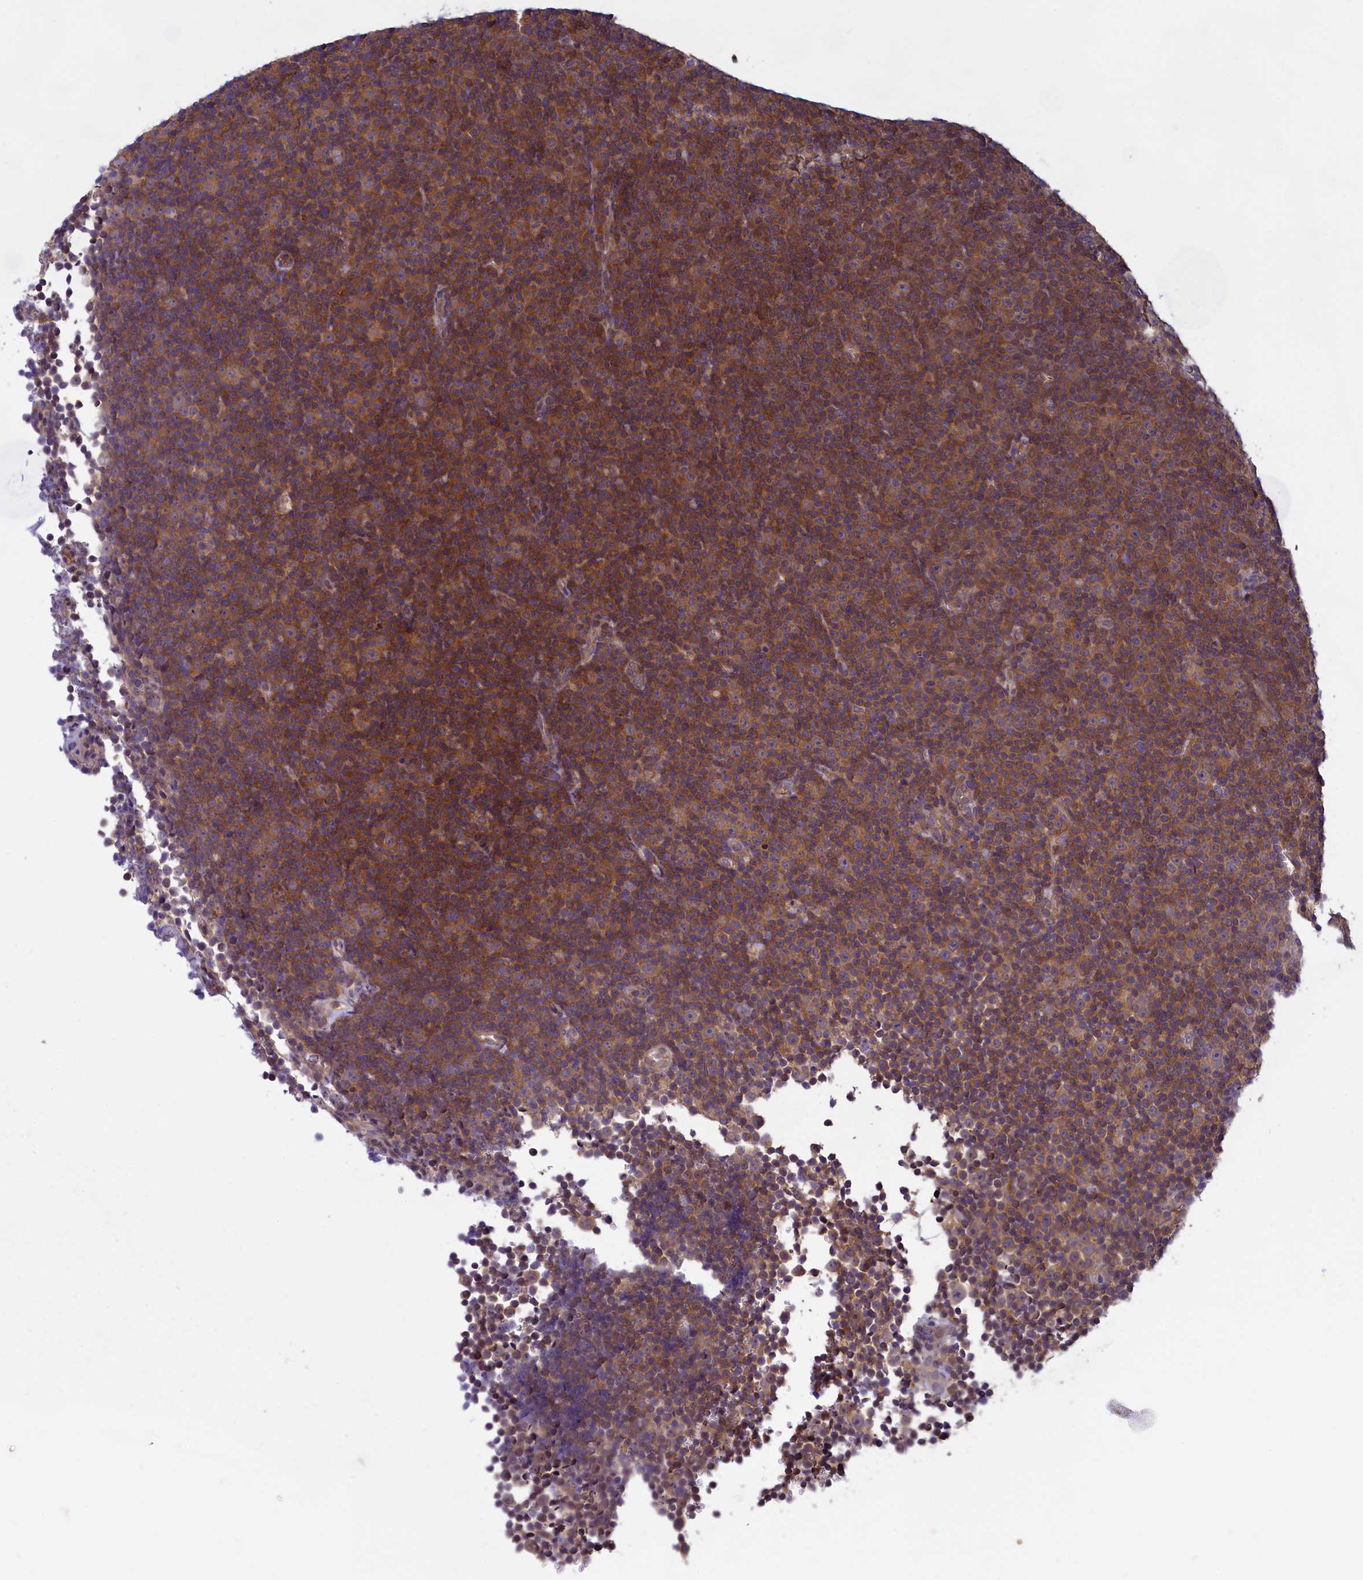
{"staining": {"intensity": "moderate", "quantity": ">75%", "location": "cytoplasmic/membranous"}, "tissue": "lymphoma", "cell_type": "Tumor cells", "image_type": "cancer", "snomed": [{"axis": "morphology", "description": "Malignant lymphoma, non-Hodgkin's type, Low grade"}, {"axis": "topography", "description": "Lymph node"}], "caption": "Tumor cells display medium levels of moderate cytoplasmic/membranous staining in about >75% of cells in human lymphoma.", "gene": "NUBP1", "patient": {"sex": "female", "age": 67}}